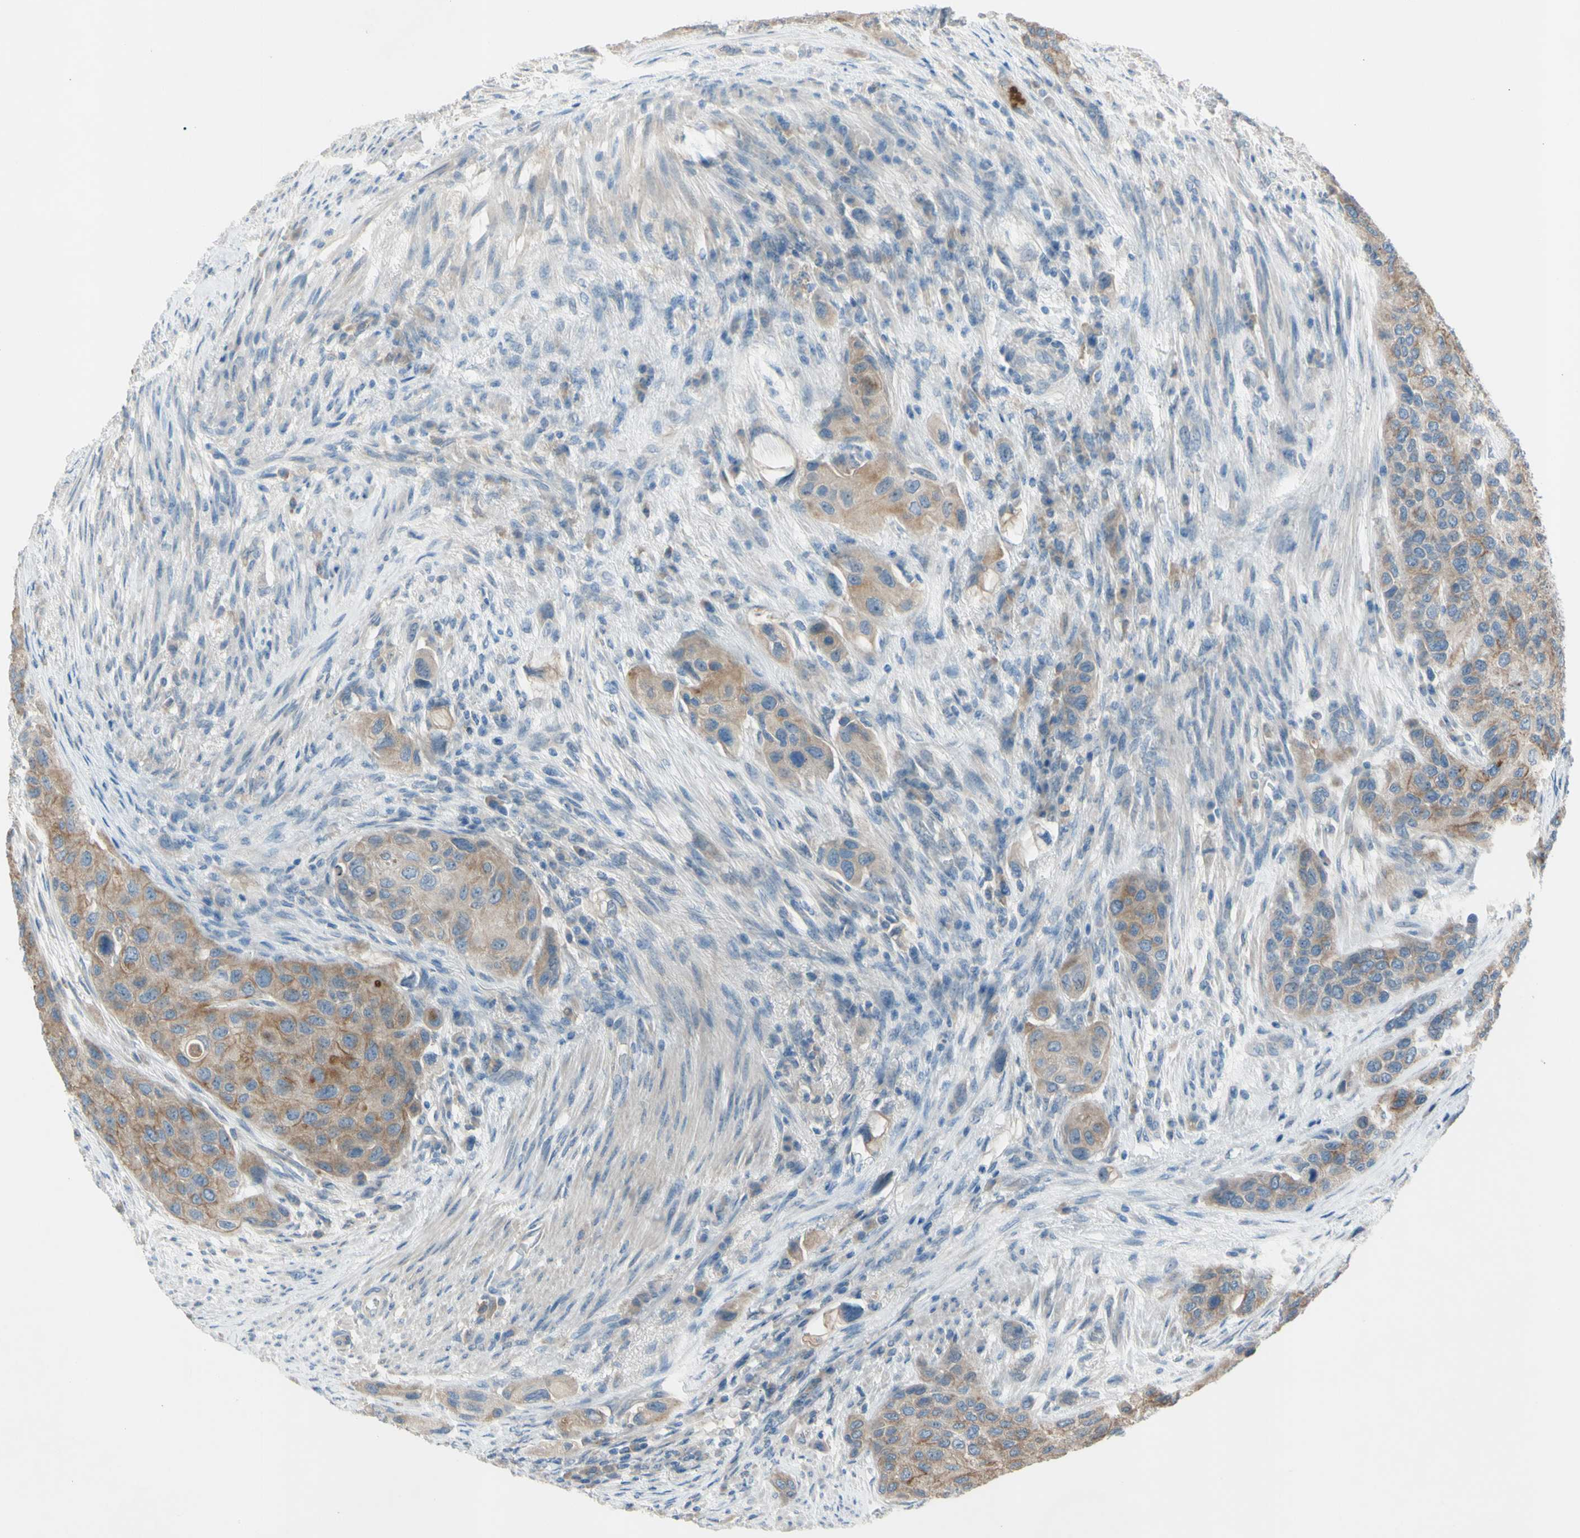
{"staining": {"intensity": "moderate", "quantity": ">75%", "location": "cytoplasmic/membranous"}, "tissue": "urothelial cancer", "cell_type": "Tumor cells", "image_type": "cancer", "snomed": [{"axis": "morphology", "description": "Urothelial carcinoma, High grade"}, {"axis": "topography", "description": "Urinary bladder"}], "caption": "Moderate cytoplasmic/membranous positivity for a protein is identified in about >75% of tumor cells of urothelial carcinoma (high-grade) using immunohistochemistry (IHC).", "gene": "ATRN", "patient": {"sex": "female", "age": 56}}